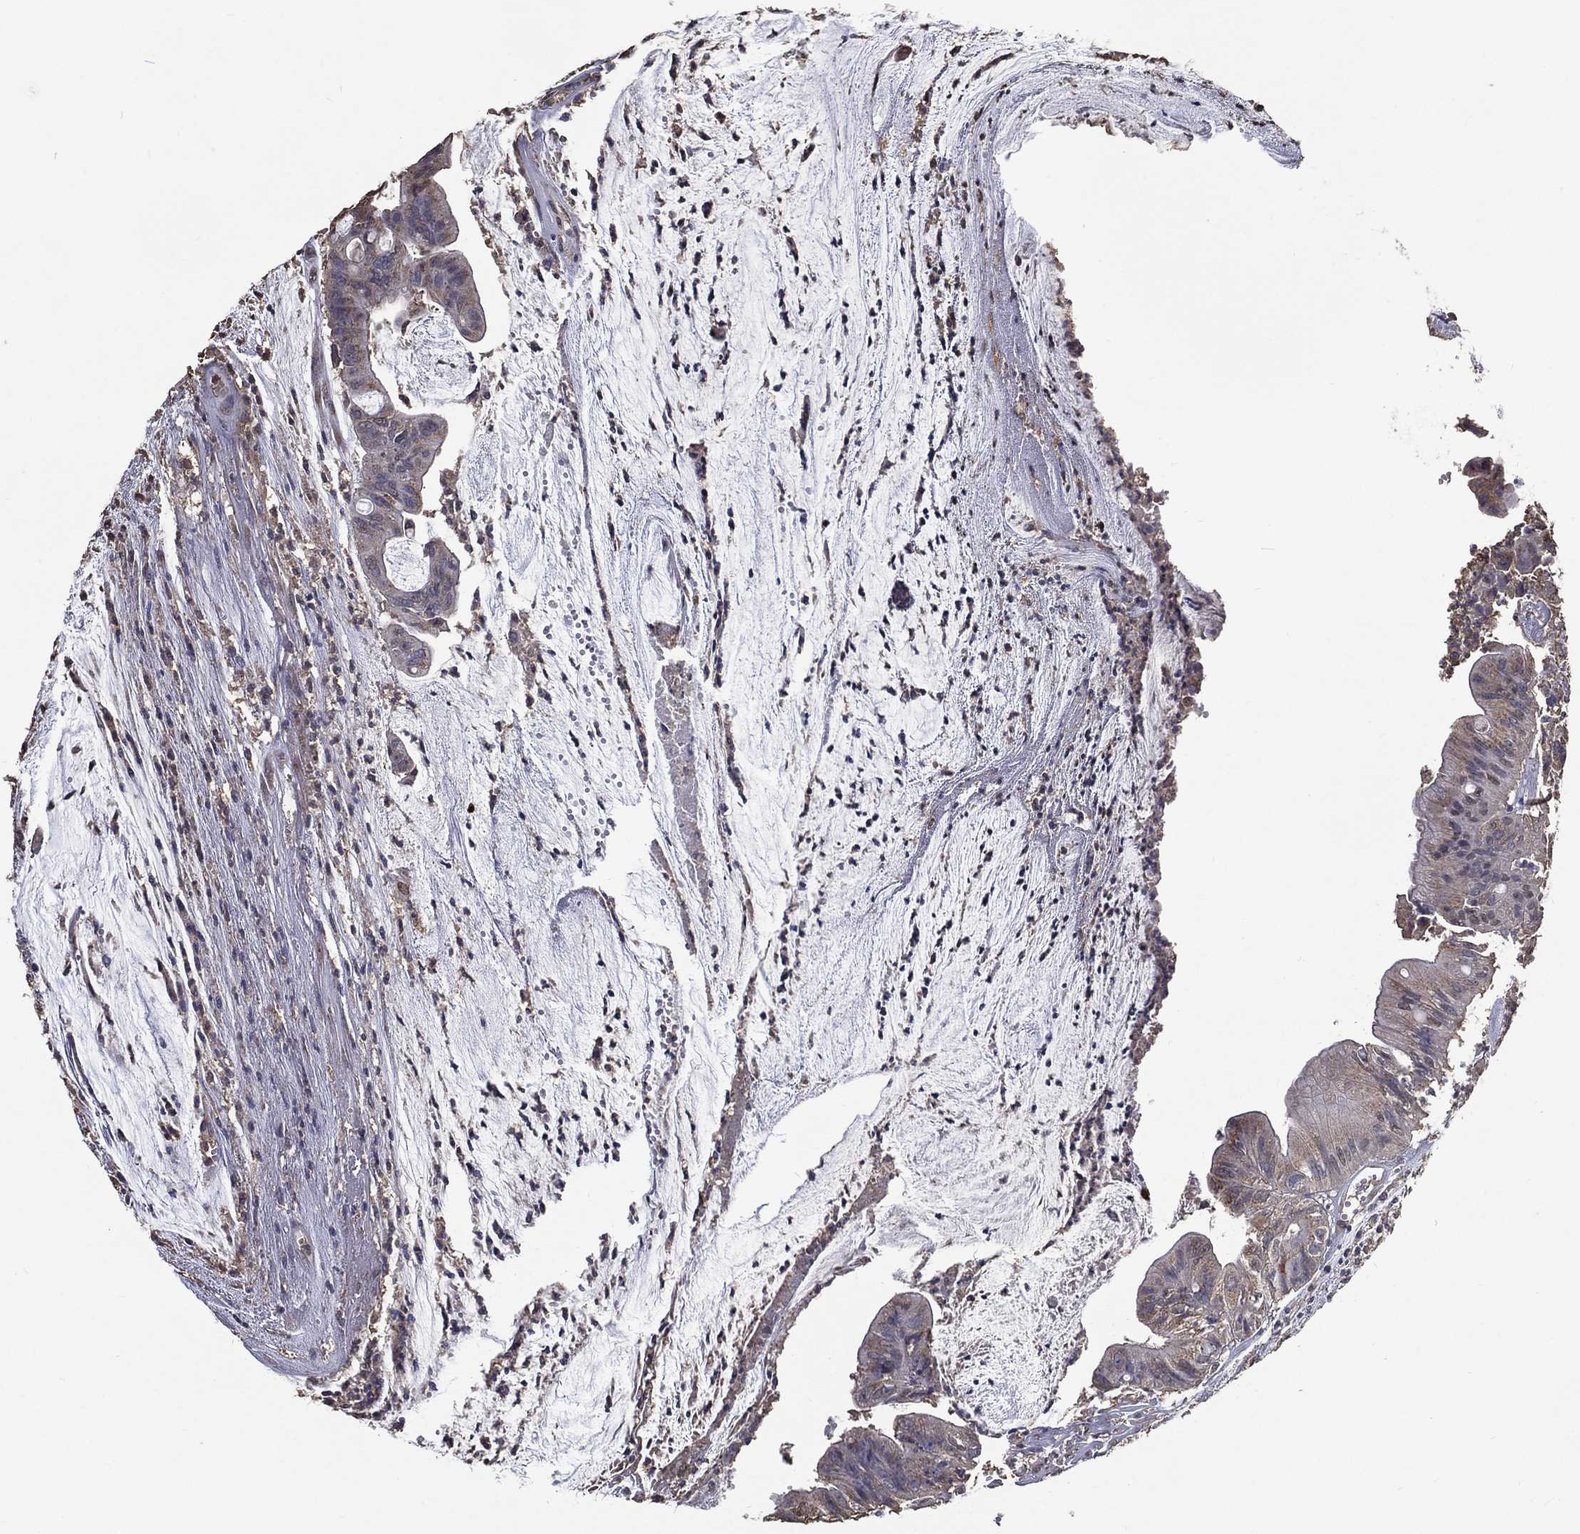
{"staining": {"intensity": "weak", "quantity": "<25%", "location": "cytoplasmic/membranous"}, "tissue": "colorectal cancer", "cell_type": "Tumor cells", "image_type": "cancer", "snomed": [{"axis": "morphology", "description": "Adenocarcinoma, NOS"}, {"axis": "topography", "description": "Colon"}], "caption": "Colorectal adenocarcinoma was stained to show a protein in brown. There is no significant positivity in tumor cells.", "gene": "GPR183", "patient": {"sex": "female", "age": 69}}